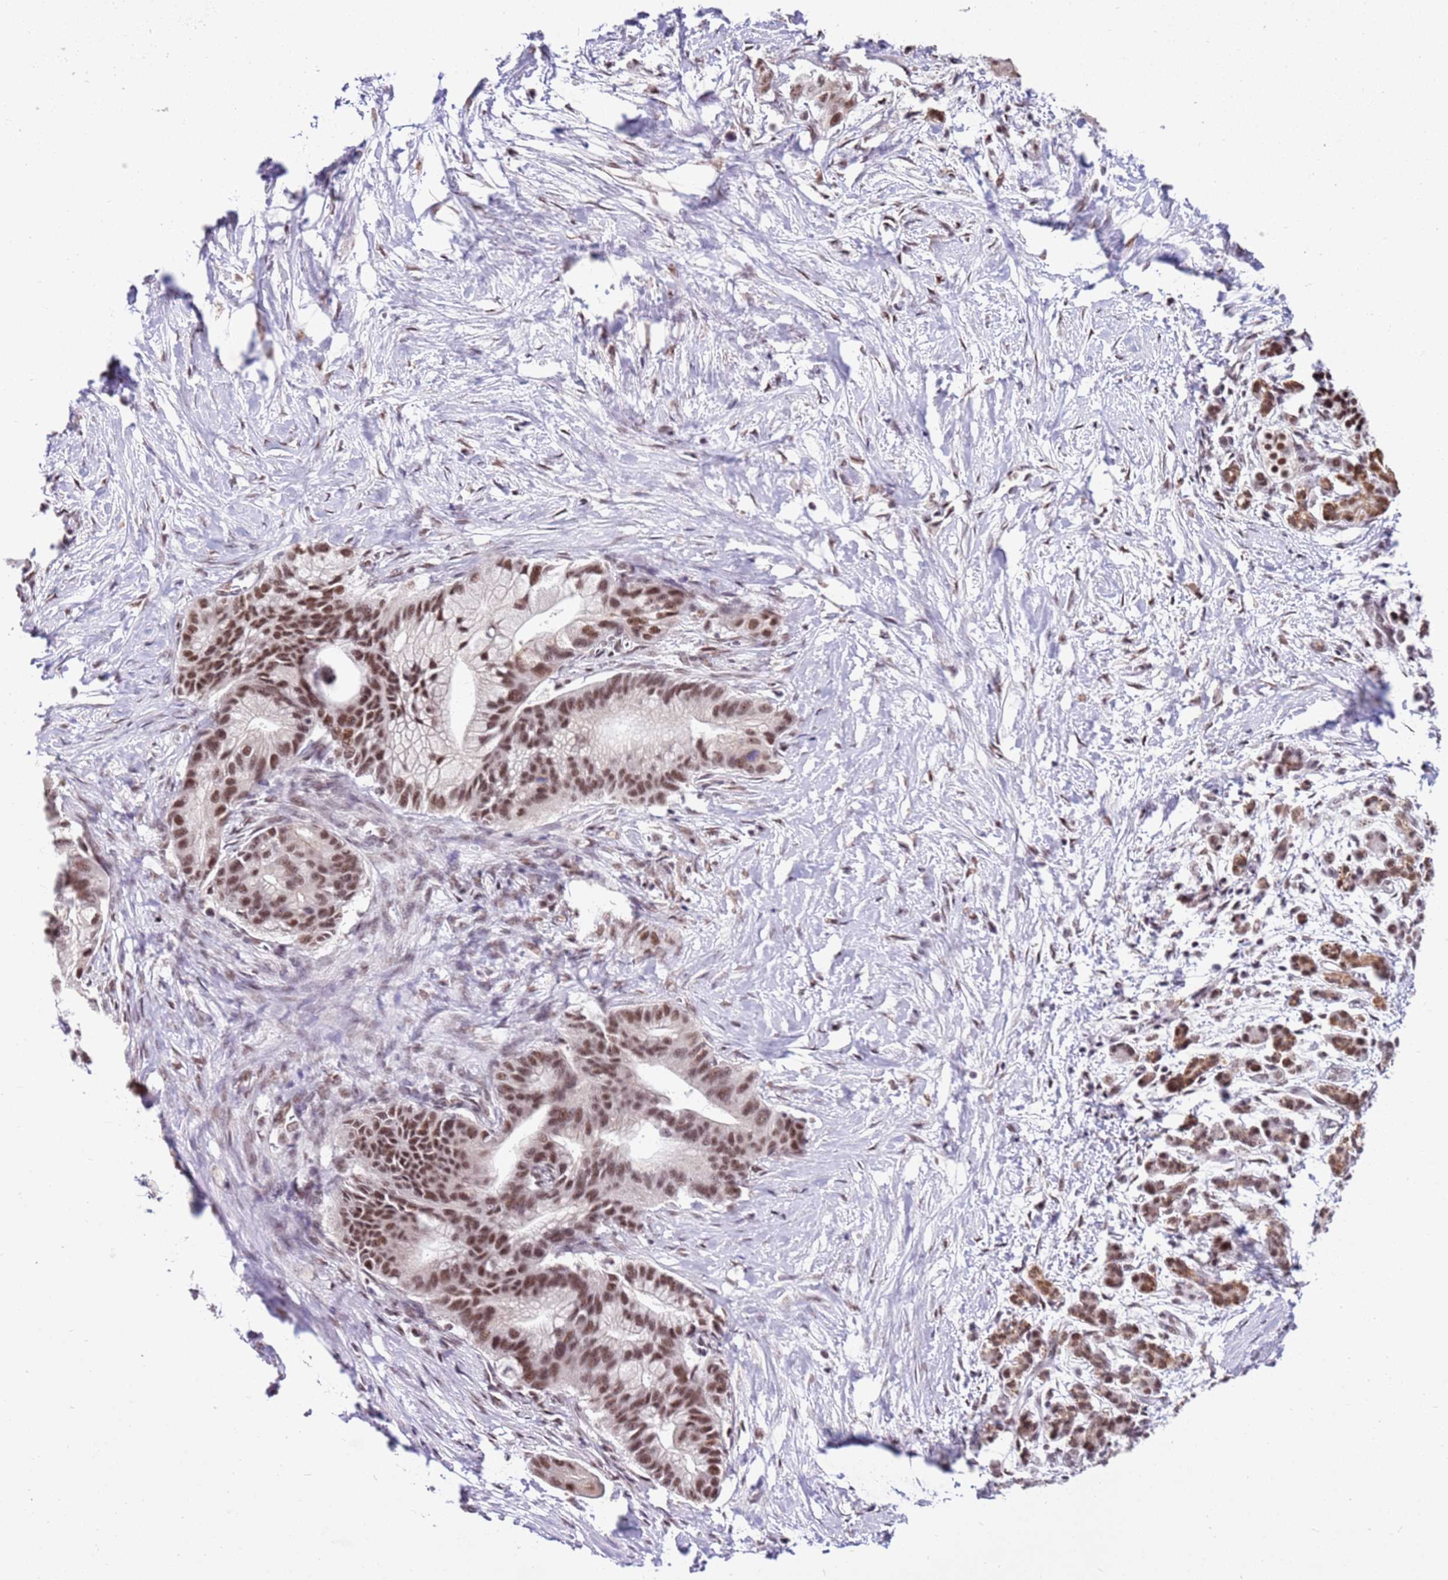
{"staining": {"intensity": "moderate", "quantity": ">75%", "location": "cytoplasmic/membranous,nuclear"}, "tissue": "pancreatic cancer", "cell_type": "Tumor cells", "image_type": "cancer", "snomed": [{"axis": "morphology", "description": "Adenocarcinoma, NOS"}, {"axis": "topography", "description": "Pancreas"}], "caption": "Human pancreatic adenocarcinoma stained with a protein marker displays moderate staining in tumor cells.", "gene": "AKAP8L", "patient": {"sex": "male", "age": 68}}